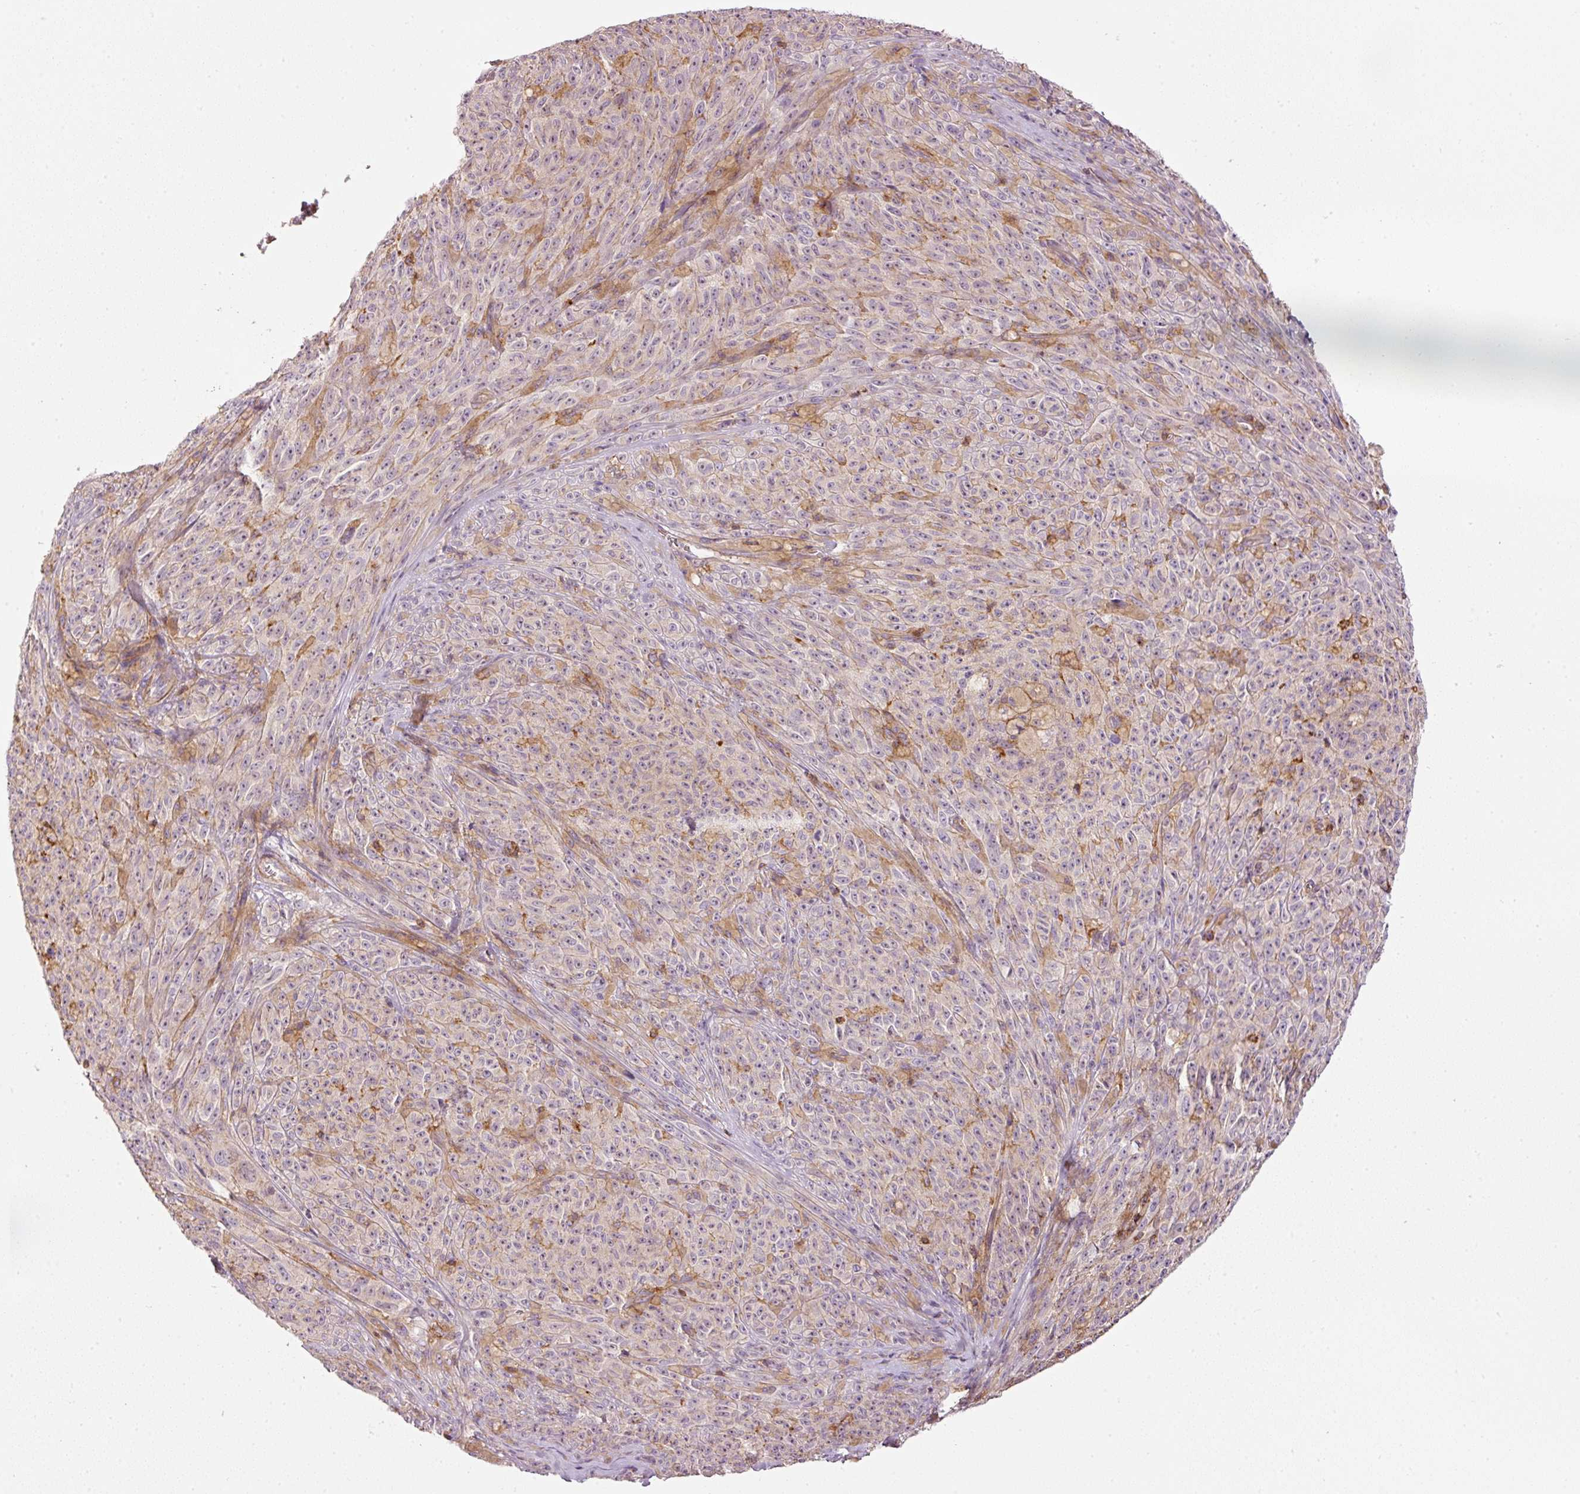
{"staining": {"intensity": "negative", "quantity": "none", "location": "none"}, "tissue": "melanoma", "cell_type": "Tumor cells", "image_type": "cancer", "snomed": [{"axis": "morphology", "description": "Malignant melanoma, NOS"}, {"axis": "topography", "description": "Skin"}], "caption": "Tumor cells show no significant protein expression in melanoma.", "gene": "SIPA1", "patient": {"sex": "female", "age": 82}}